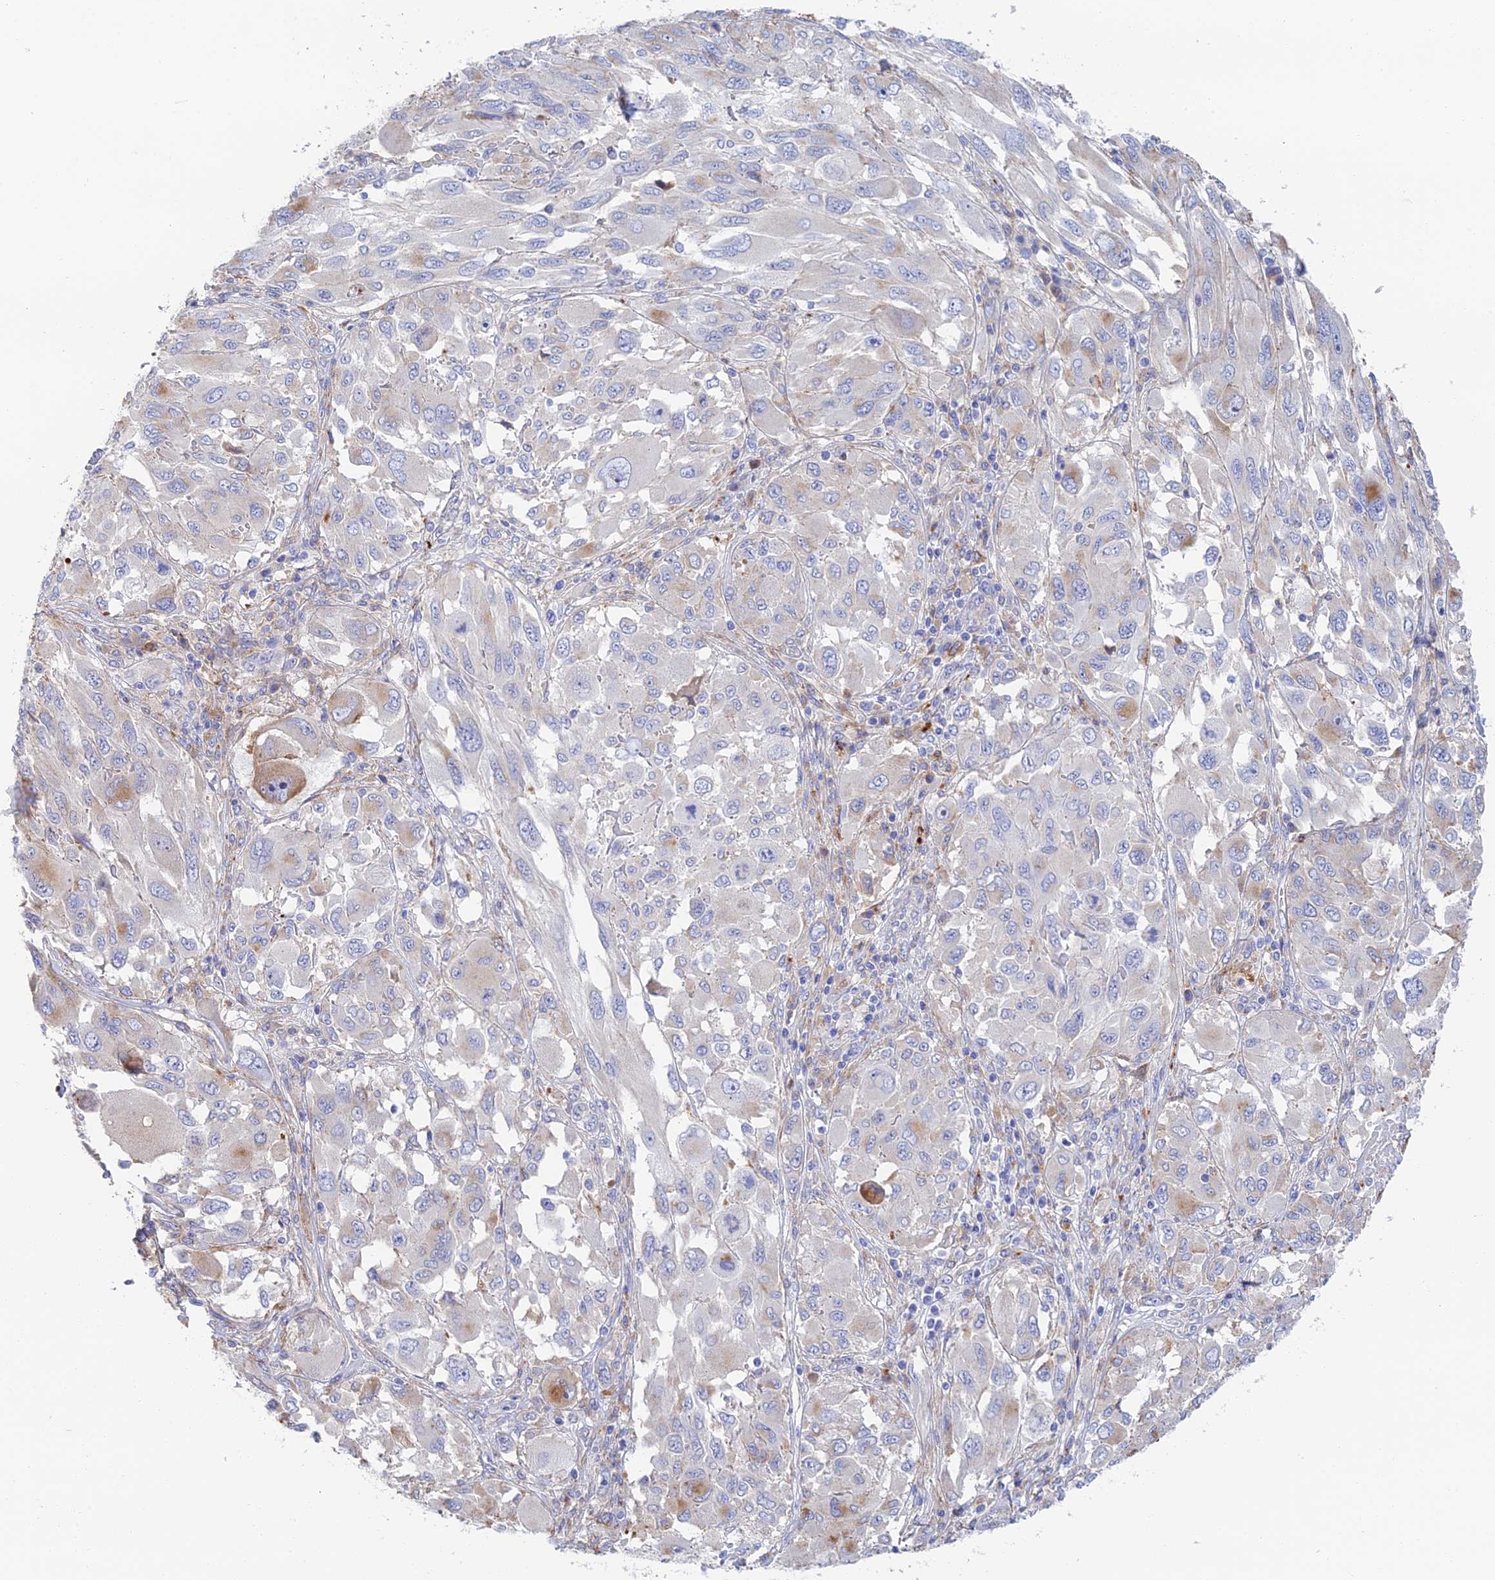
{"staining": {"intensity": "negative", "quantity": "none", "location": "none"}, "tissue": "melanoma", "cell_type": "Tumor cells", "image_type": "cancer", "snomed": [{"axis": "morphology", "description": "Malignant melanoma, NOS"}, {"axis": "topography", "description": "Skin"}], "caption": "Protein analysis of malignant melanoma demonstrates no significant staining in tumor cells. (DAB (3,3'-diaminobenzidine) immunohistochemistry visualized using brightfield microscopy, high magnification).", "gene": "RPGRIP1L", "patient": {"sex": "female", "age": 91}}